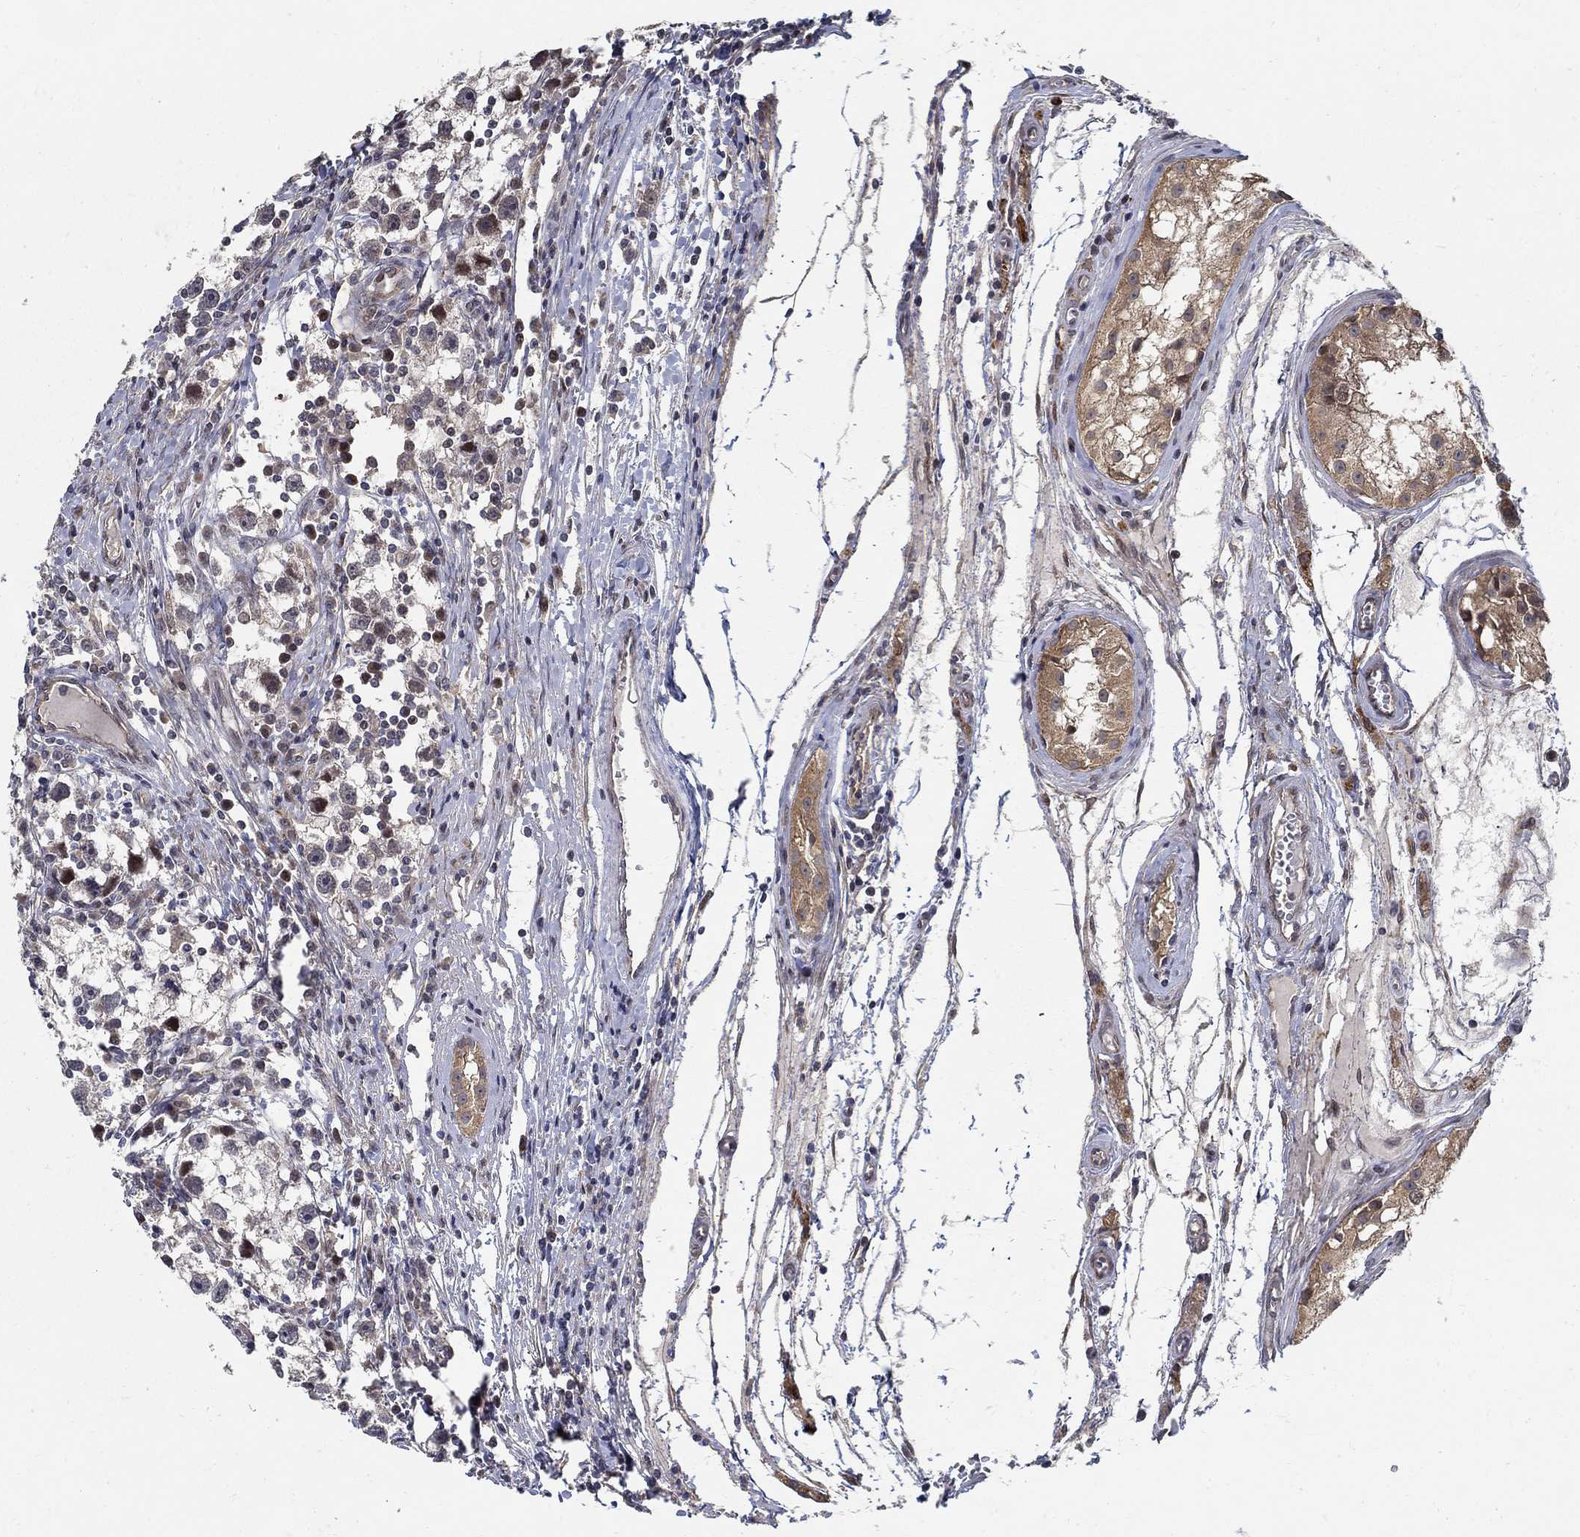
{"staining": {"intensity": "strong", "quantity": "<25%", "location": "nuclear"}, "tissue": "testis cancer", "cell_type": "Tumor cells", "image_type": "cancer", "snomed": [{"axis": "morphology", "description": "Seminoma, NOS"}, {"axis": "topography", "description": "Testis"}], "caption": "Human testis cancer (seminoma) stained with a protein marker reveals strong staining in tumor cells.", "gene": "ZNF594", "patient": {"sex": "male", "age": 30}}